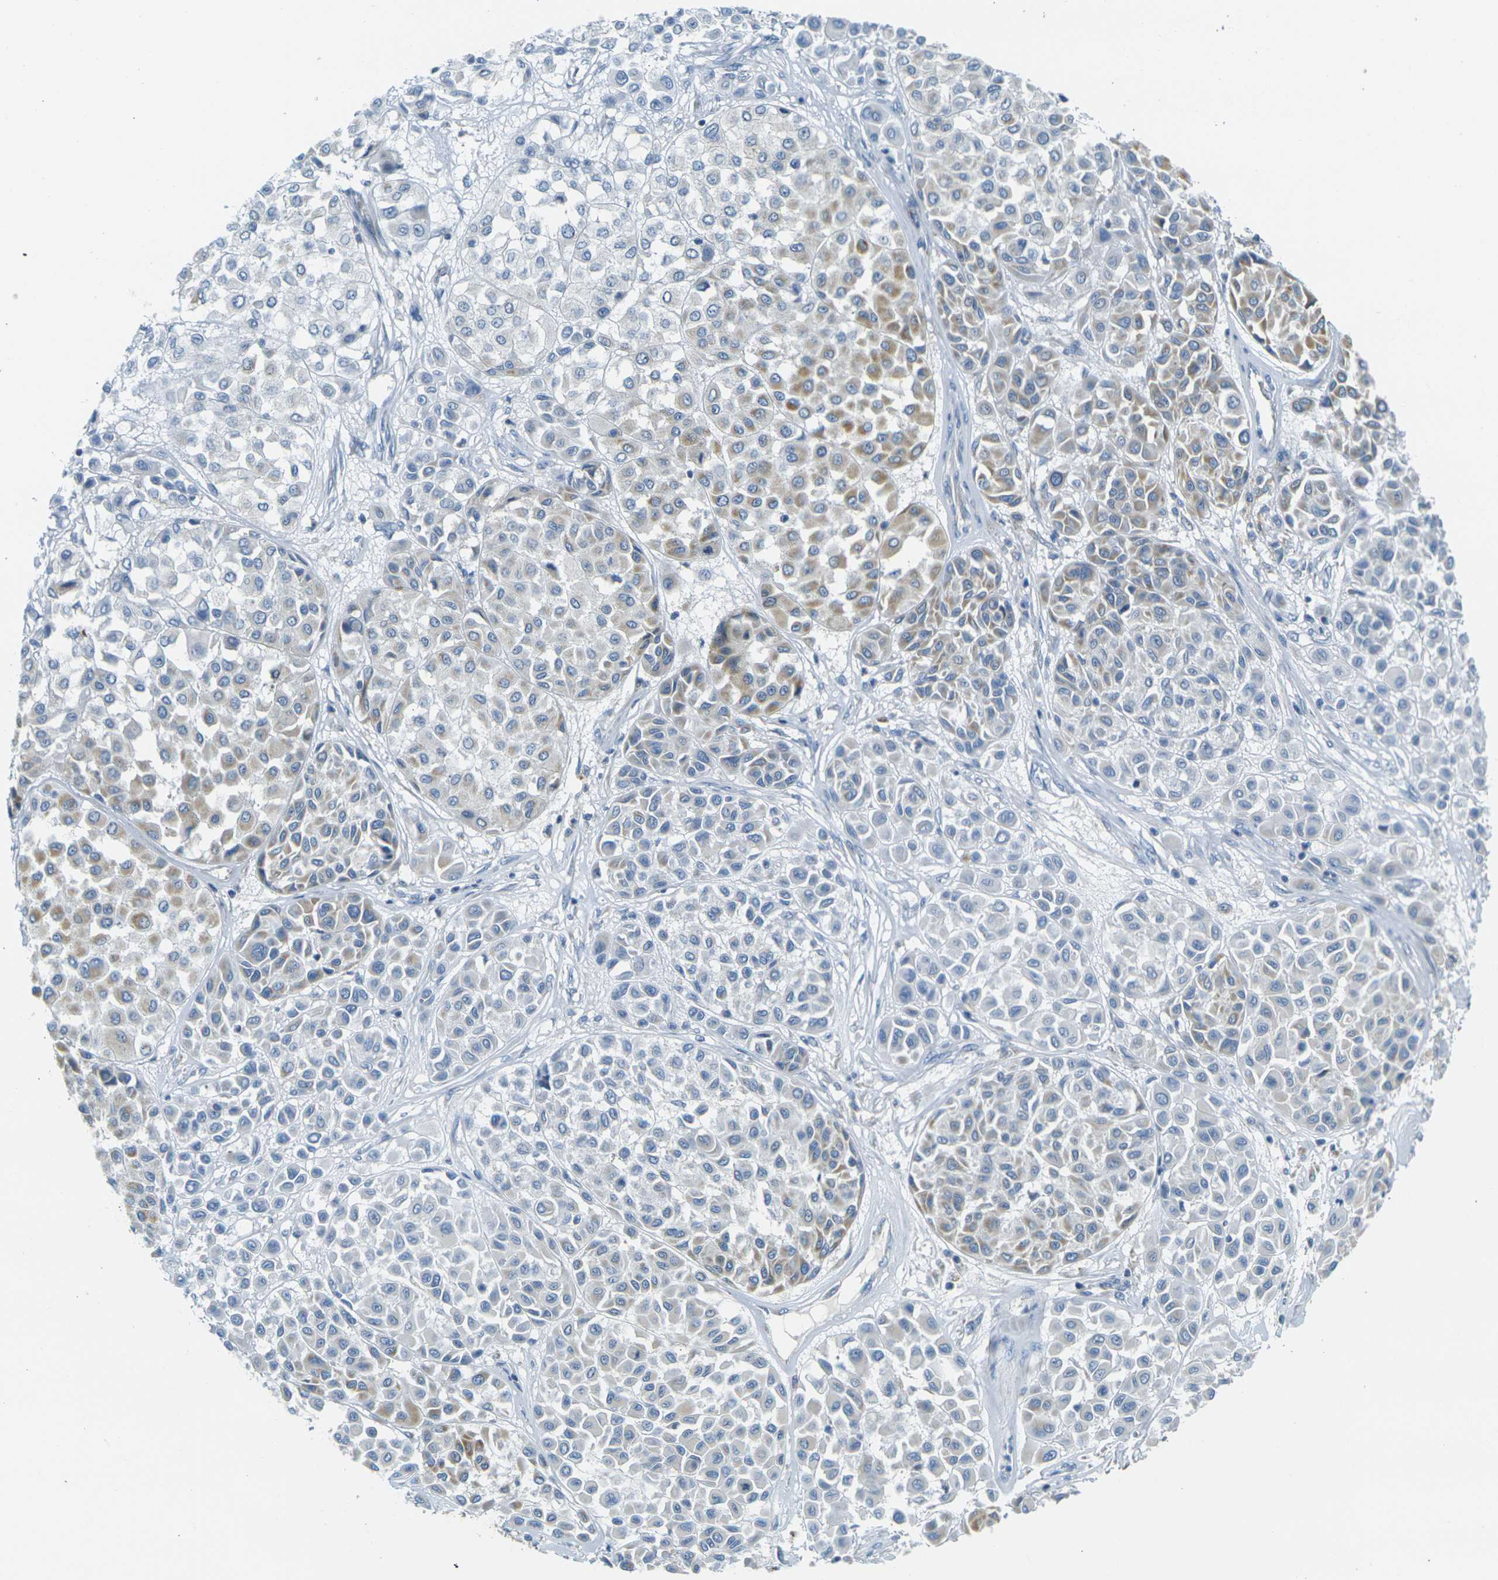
{"staining": {"intensity": "weak", "quantity": "25%-75%", "location": "cytoplasmic/membranous"}, "tissue": "melanoma", "cell_type": "Tumor cells", "image_type": "cancer", "snomed": [{"axis": "morphology", "description": "Malignant melanoma, Metastatic site"}, {"axis": "topography", "description": "Soft tissue"}], "caption": "Immunohistochemical staining of human malignant melanoma (metastatic site) demonstrates weak cytoplasmic/membranous protein staining in approximately 25%-75% of tumor cells. Nuclei are stained in blue.", "gene": "PARD6B", "patient": {"sex": "male", "age": 41}}